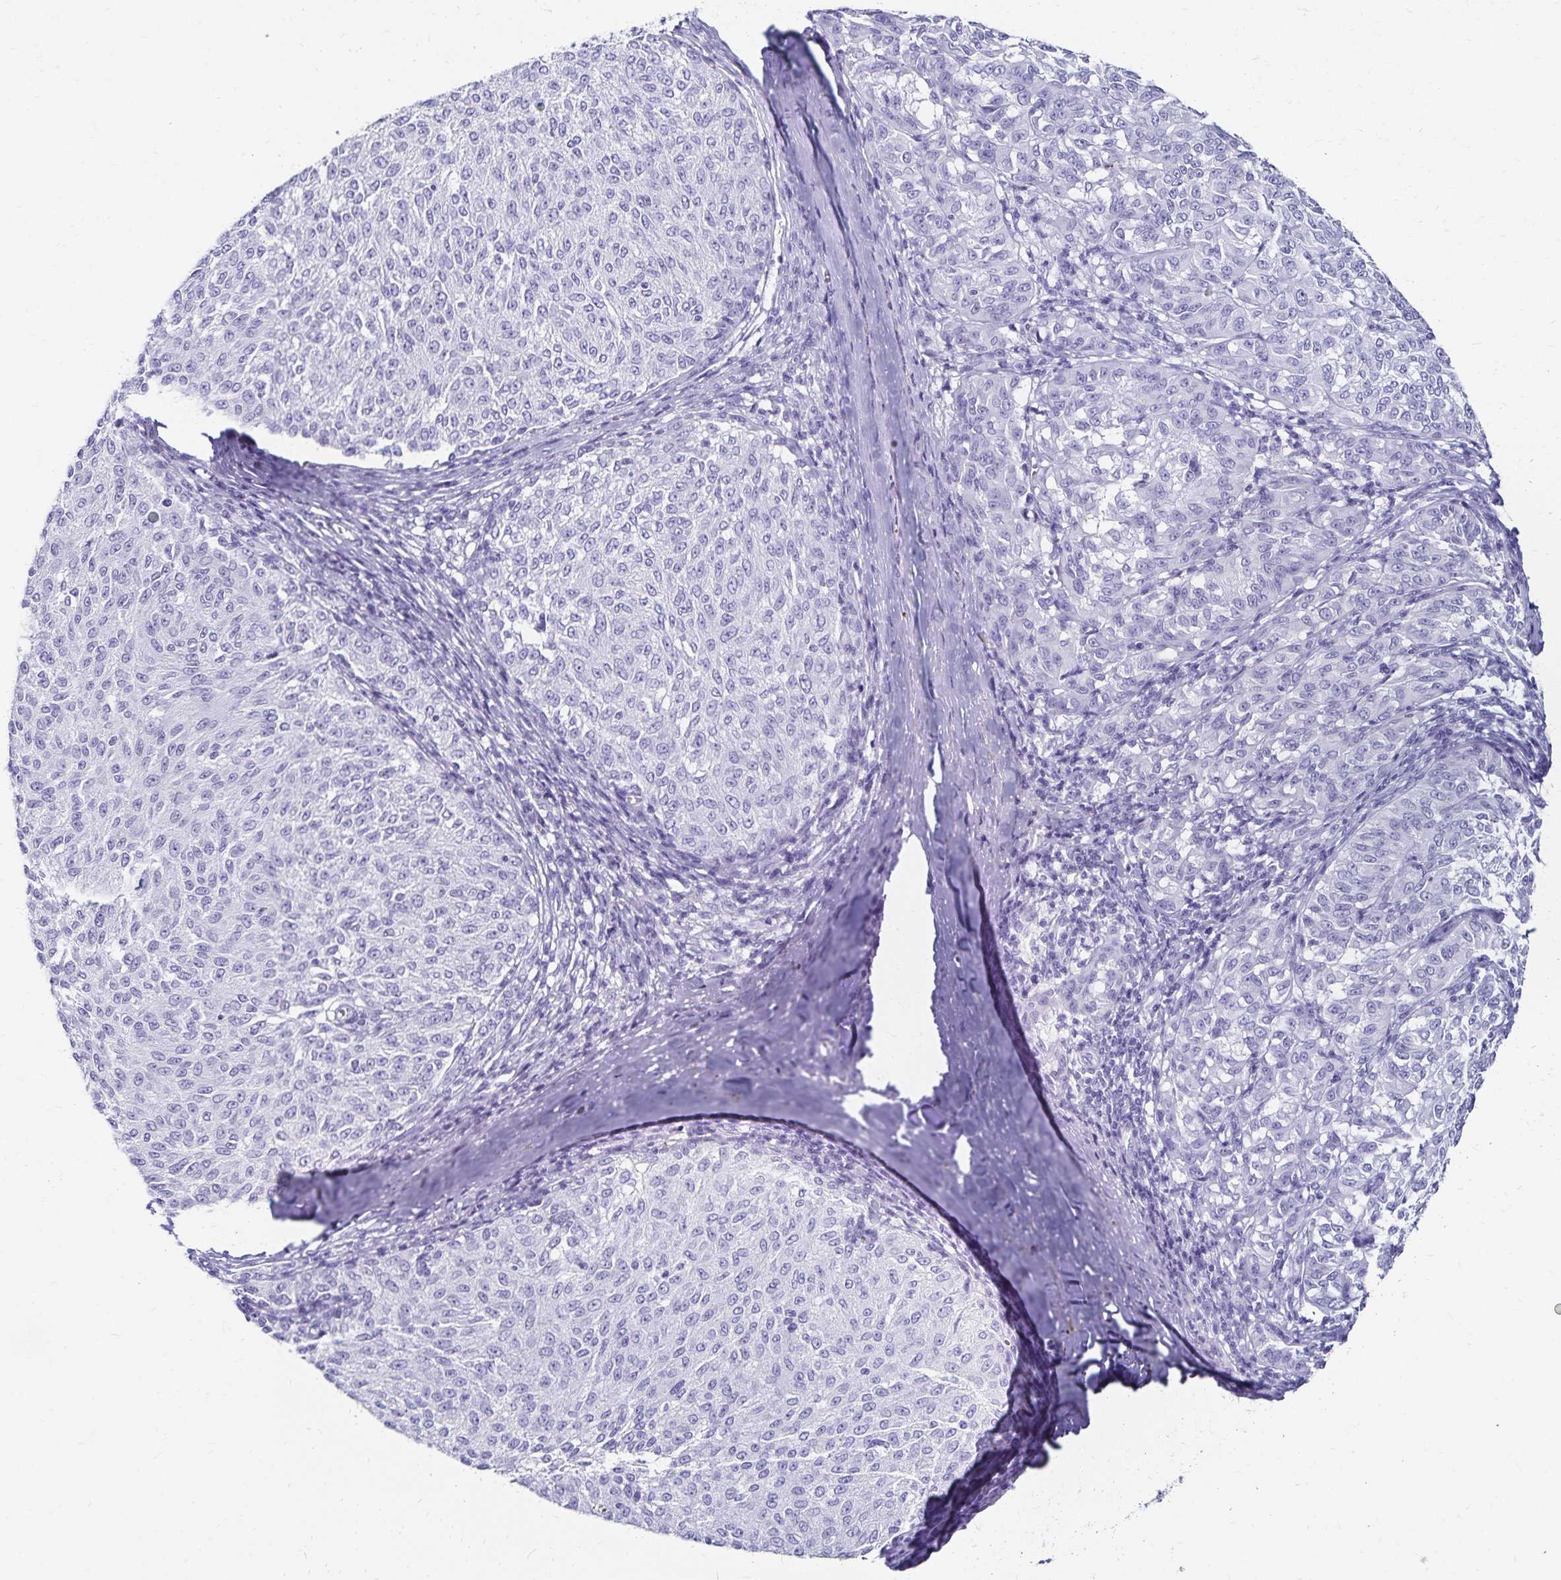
{"staining": {"intensity": "negative", "quantity": "none", "location": "none"}, "tissue": "melanoma", "cell_type": "Tumor cells", "image_type": "cancer", "snomed": [{"axis": "morphology", "description": "Malignant melanoma, NOS"}, {"axis": "topography", "description": "Skin"}], "caption": "Tumor cells are negative for brown protein staining in melanoma.", "gene": "GIP", "patient": {"sex": "female", "age": 72}}